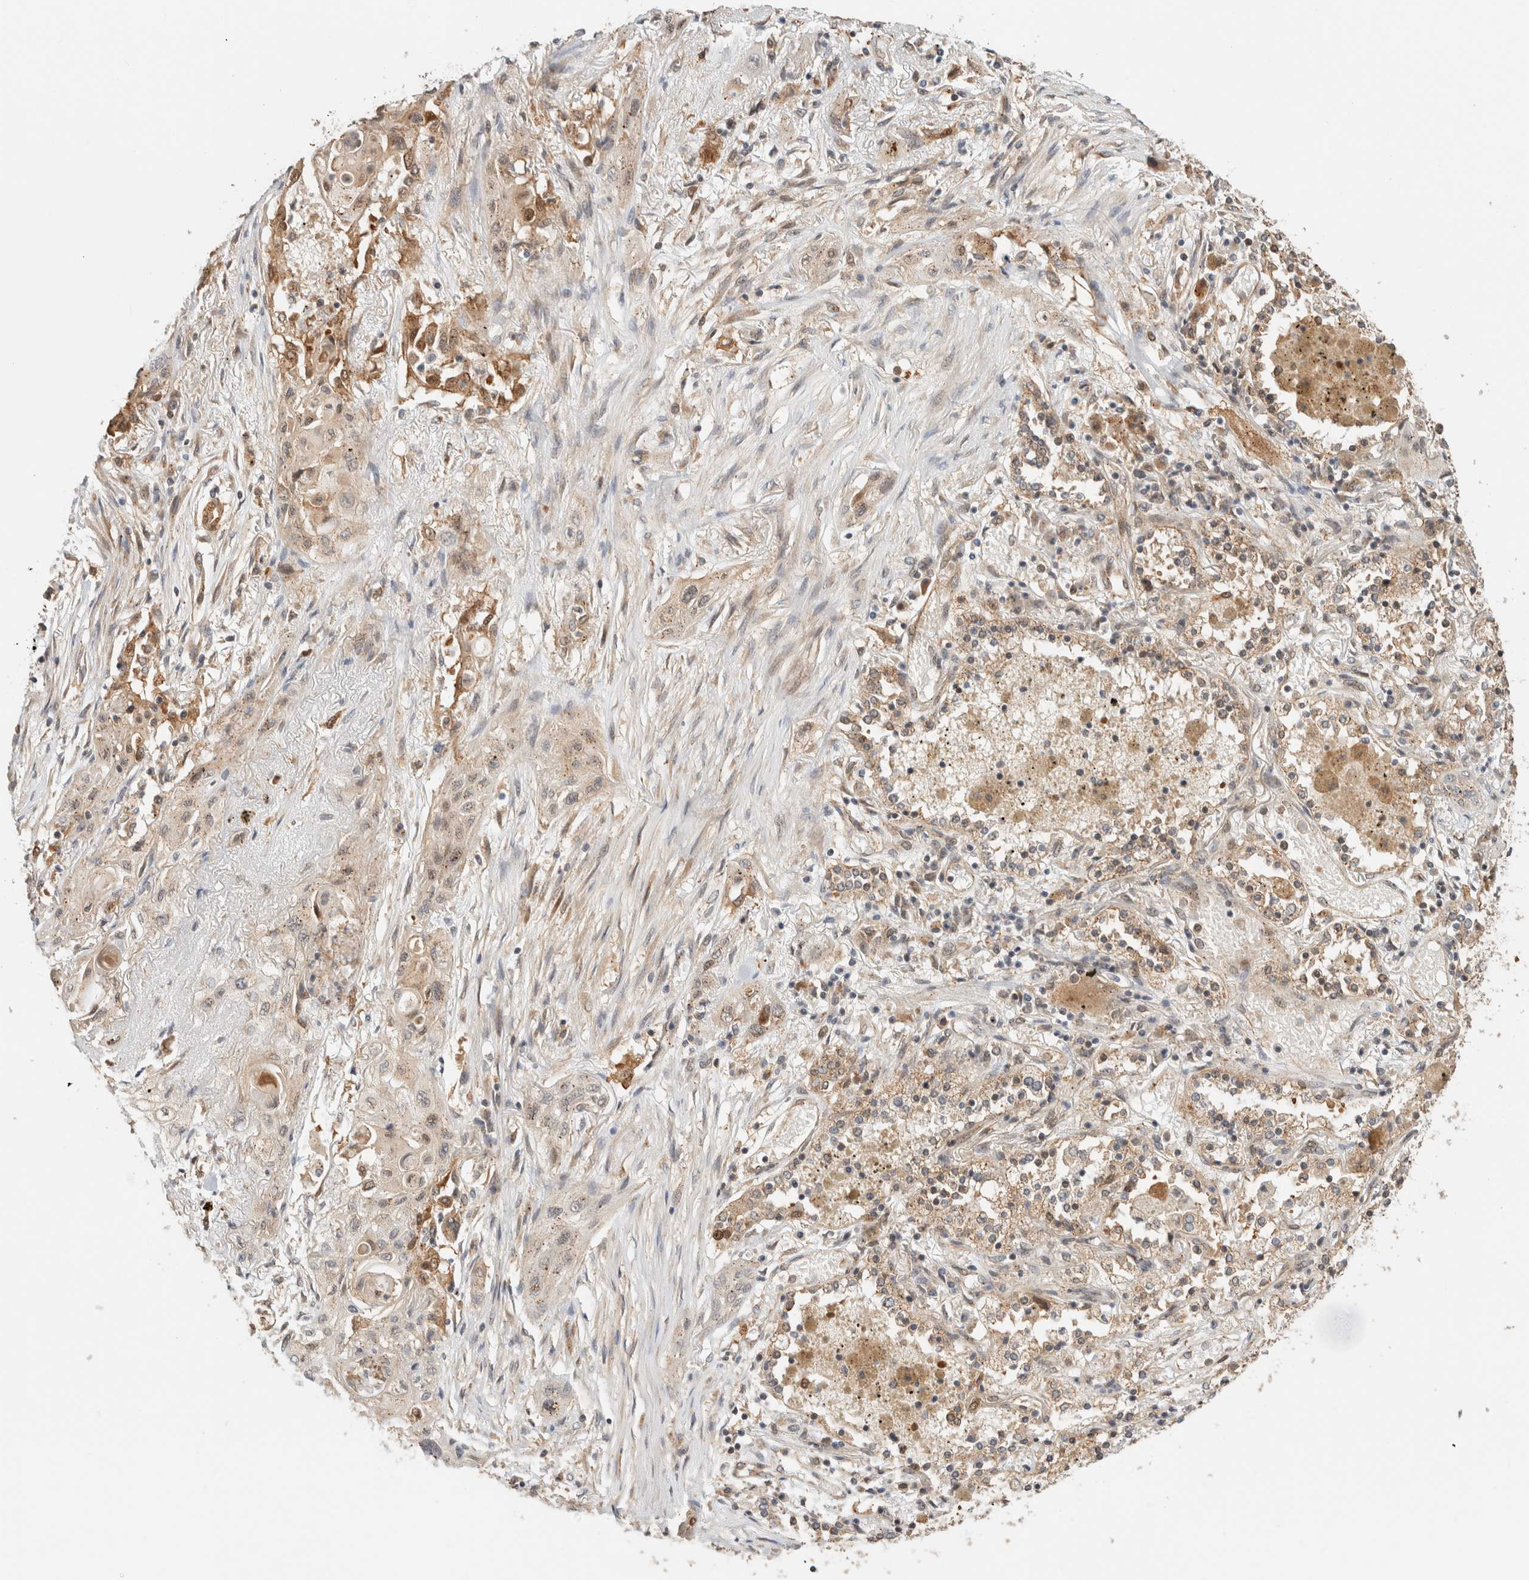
{"staining": {"intensity": "weak", "quantity": "<25%", "location": "cytoplasmic/membranous"}, "tissue": "lung cancer", "cell_type": "Tumor cells", "image_type": "cancer", "snomed": [{"axis": "morphology", "description": "Squamous cell carcinoma, NOS"}, {"axis": "topography", "description": "Lung"}], "caption": "The histopathology image reveals no staining of tumor cells in lung cancer (squamous cell carcinoma). (DAB immunohistochemistry (IHC) with hematoxylin counter stain).", "gene": "OTUD6B", "patient": {"sex": "female", "age": 47}}